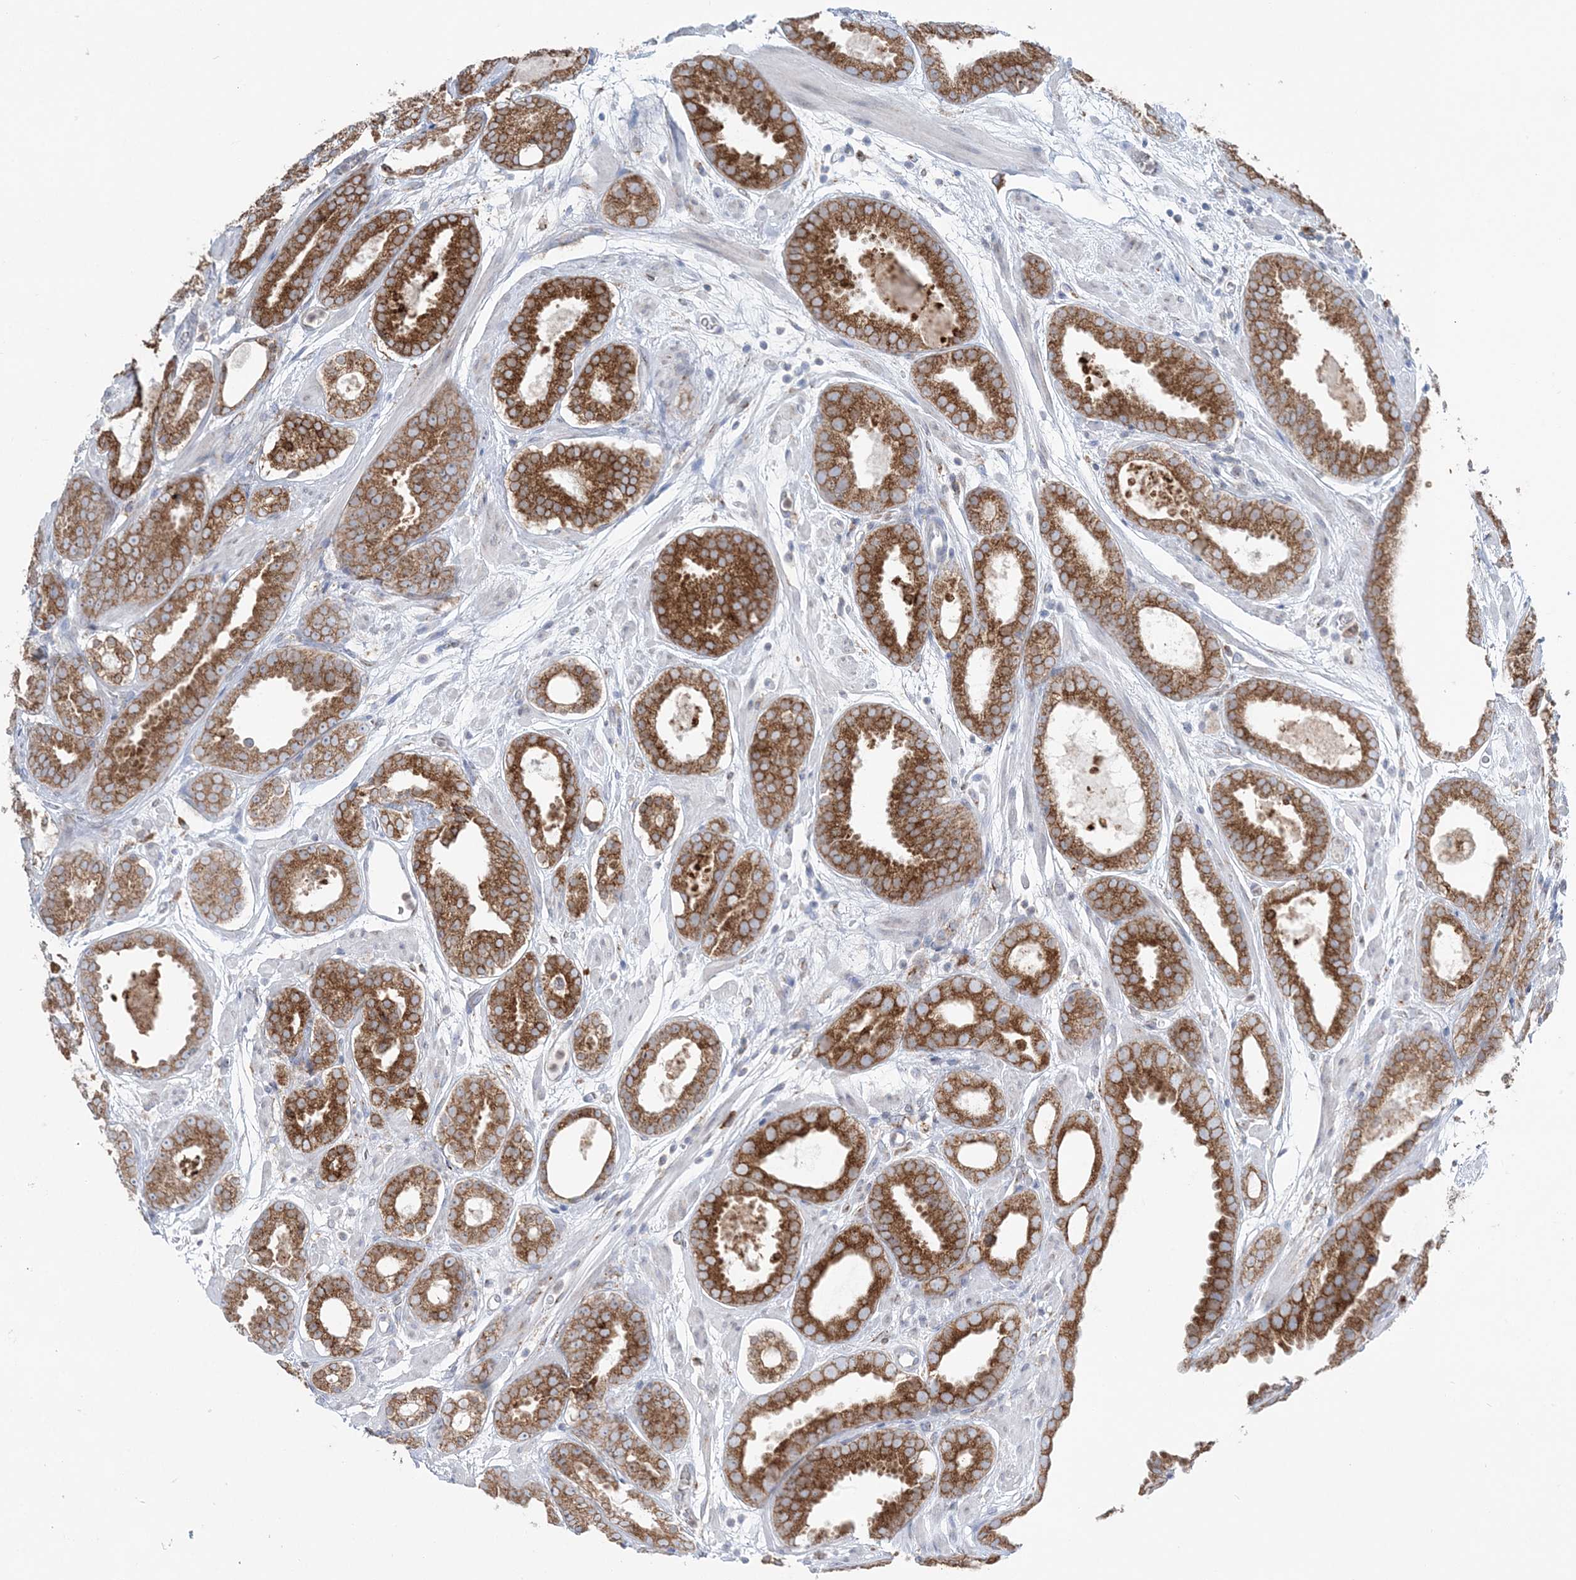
{"staining": {"intensity": "strong", "quantity": ">75%", "location": "cytoplasmic/membranous"}, "tissue": "prostate cancer", "cell_type": "Tumor cells", "image_type": "cancer", "snomed": [{"axis": "morphology", "description": "Adenocarcinoma, Low grade"}, {"axis": "topography", "description": "Prostate"}], "caption": "Prostate cancer stained for a protein (brown) displays strong cytoplasmic/membranous positive positivity in about >75% of tumor cells.", "gene": "TMED10", "patient": {"sex": "male", "age": 69}}